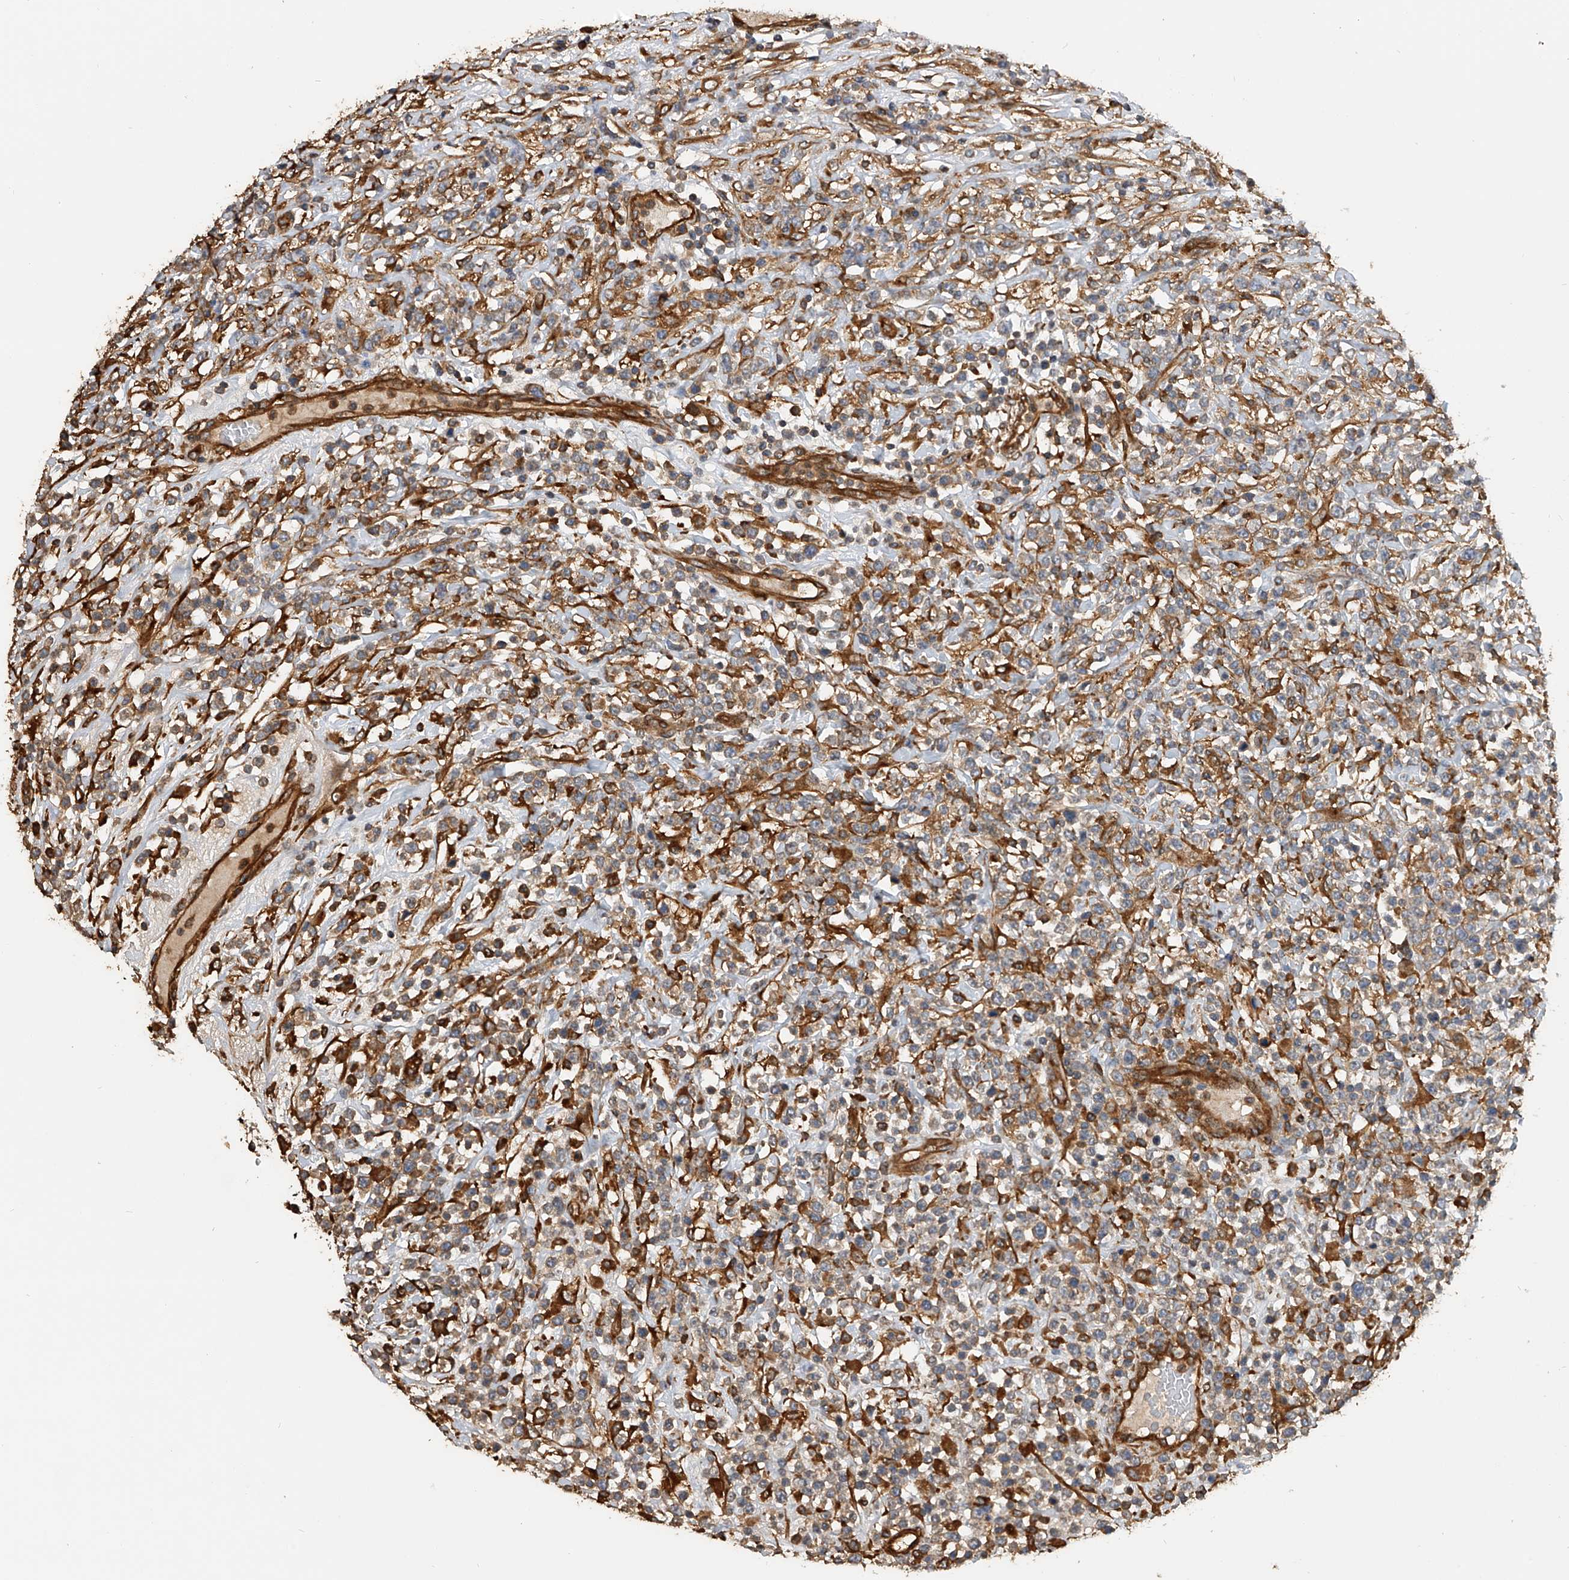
{"staining": {"intensity": "moderate", "quantity": "25%-75%", "location": "cytoplasmic/membranous"}, "tissue": "lymphoma", "cell_type": "Tumor cells", "image_type": "cancer", "snomed": [{"axis": "morphology", "description": "Malignant lymphoma, non-Hodgkin's type, High grade"}, {"axis": "topography", "description": "Colon"}], "caption": "Immunohistochemistry of malignant lymphoma, non-Hodgkin's type (high-grade) demonstrates medium levels of moderate cytoplasmic/membranous positivity in approximately 25%-75% of tumor cells. The staining was performed using DAB (3,3'-diaminobenzidine) to visualize the protein expression in brown, while the nuclei were stained in blue with hematoxylin (Magnification: 20x).", "gene": "PTPRA", "patient": {"sex": "female", "age": 53}}